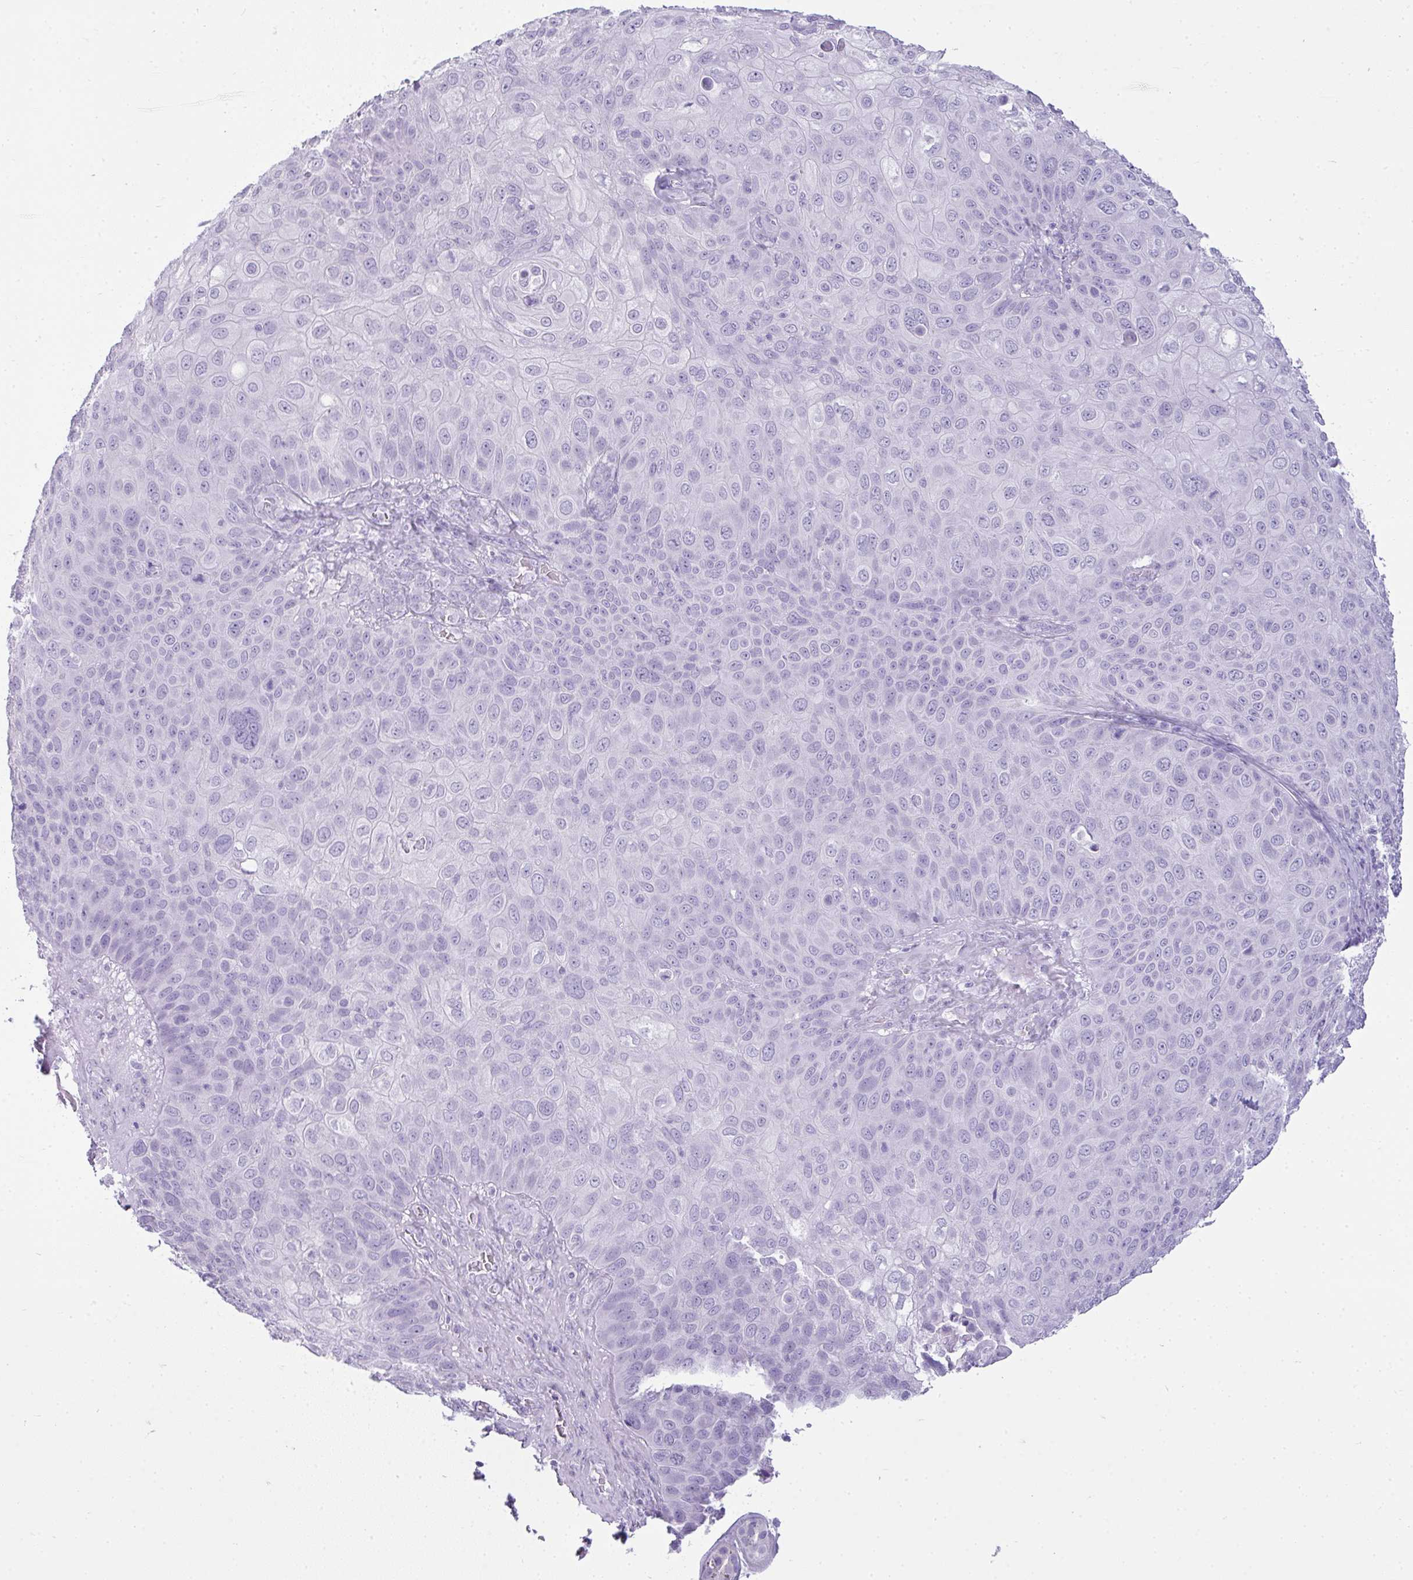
{"staining": {"intensity": "negative", "quantity": "none", "location": "none"}, "tissue": "skin cancer", "cell_type": "Tumor cells", "image_type": "cancer", "snomed": [{"axis": "morphology", "description": "Squamous cell carcinoma, NOS"}, {"axis": "topography", "description": "Skin"}], "caption": "DAB (3,3'-diaminobenzidine) immunohistochemical staining of skin cancer (squamous cell carcinoma) demonstrates no significant positivity in tumor cells.", "gene": "RASL10A", "patient": {"sex": "male", "age": 87}}